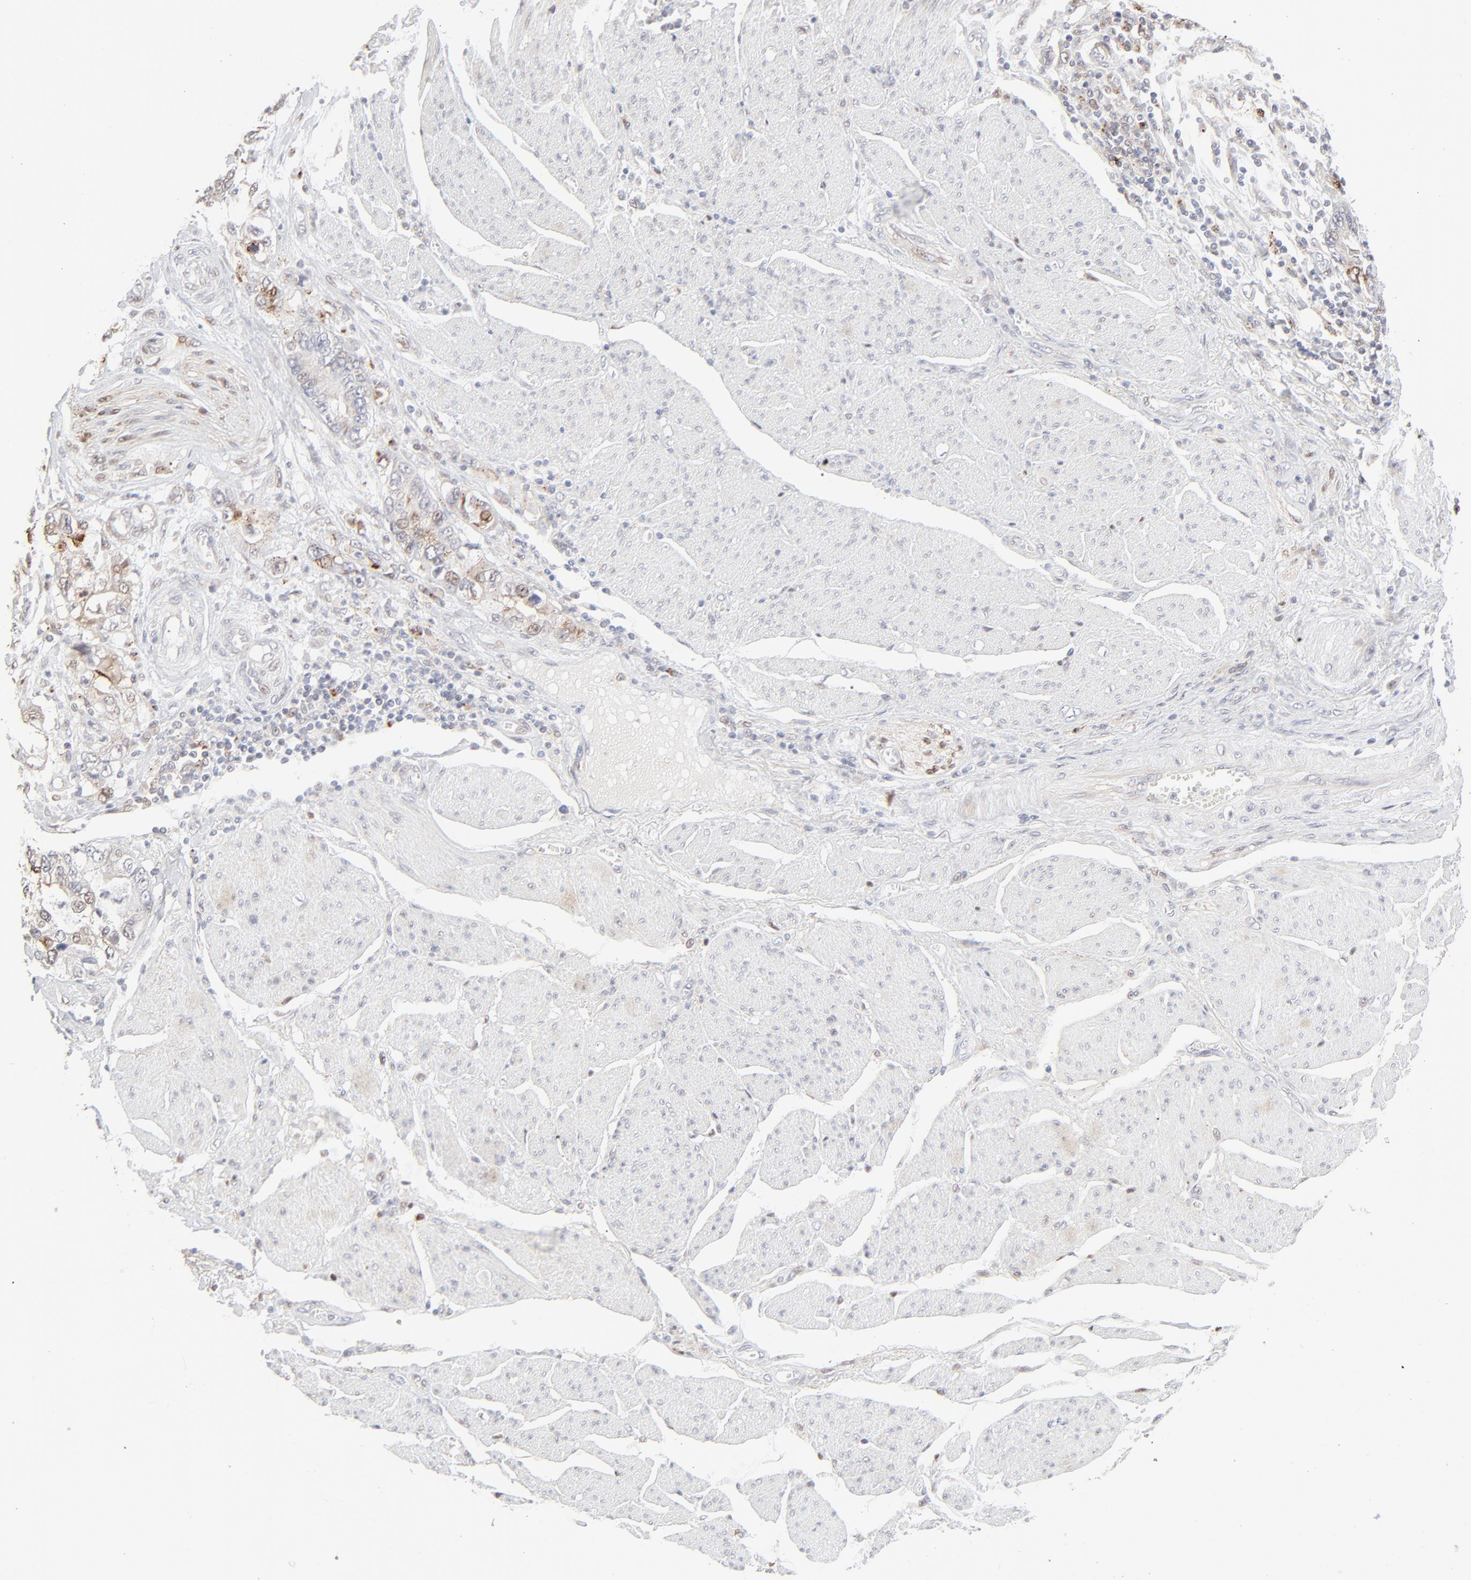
{"staining": {"intensity": "weak", "quantity": "<25%", "location": "nuclear"}, "tissue": "stomach cancer", "cell_type": "Tumor cells", "image_type": "cancer", "snomed": [{"axis": "morphology", "description": "Adenocarcinoma, NOS"}, {"axis": "topography", "description": "Pancreas"}, {"axis": "topography", "description": "Stomach, upper"}], "caption": "Protein analysis of stomach cancer (adenocarcinoma) shows no significant positivity in tumor cells.", "gene": "LGALS2", "patient": {"sex": "male", "age": 77}}